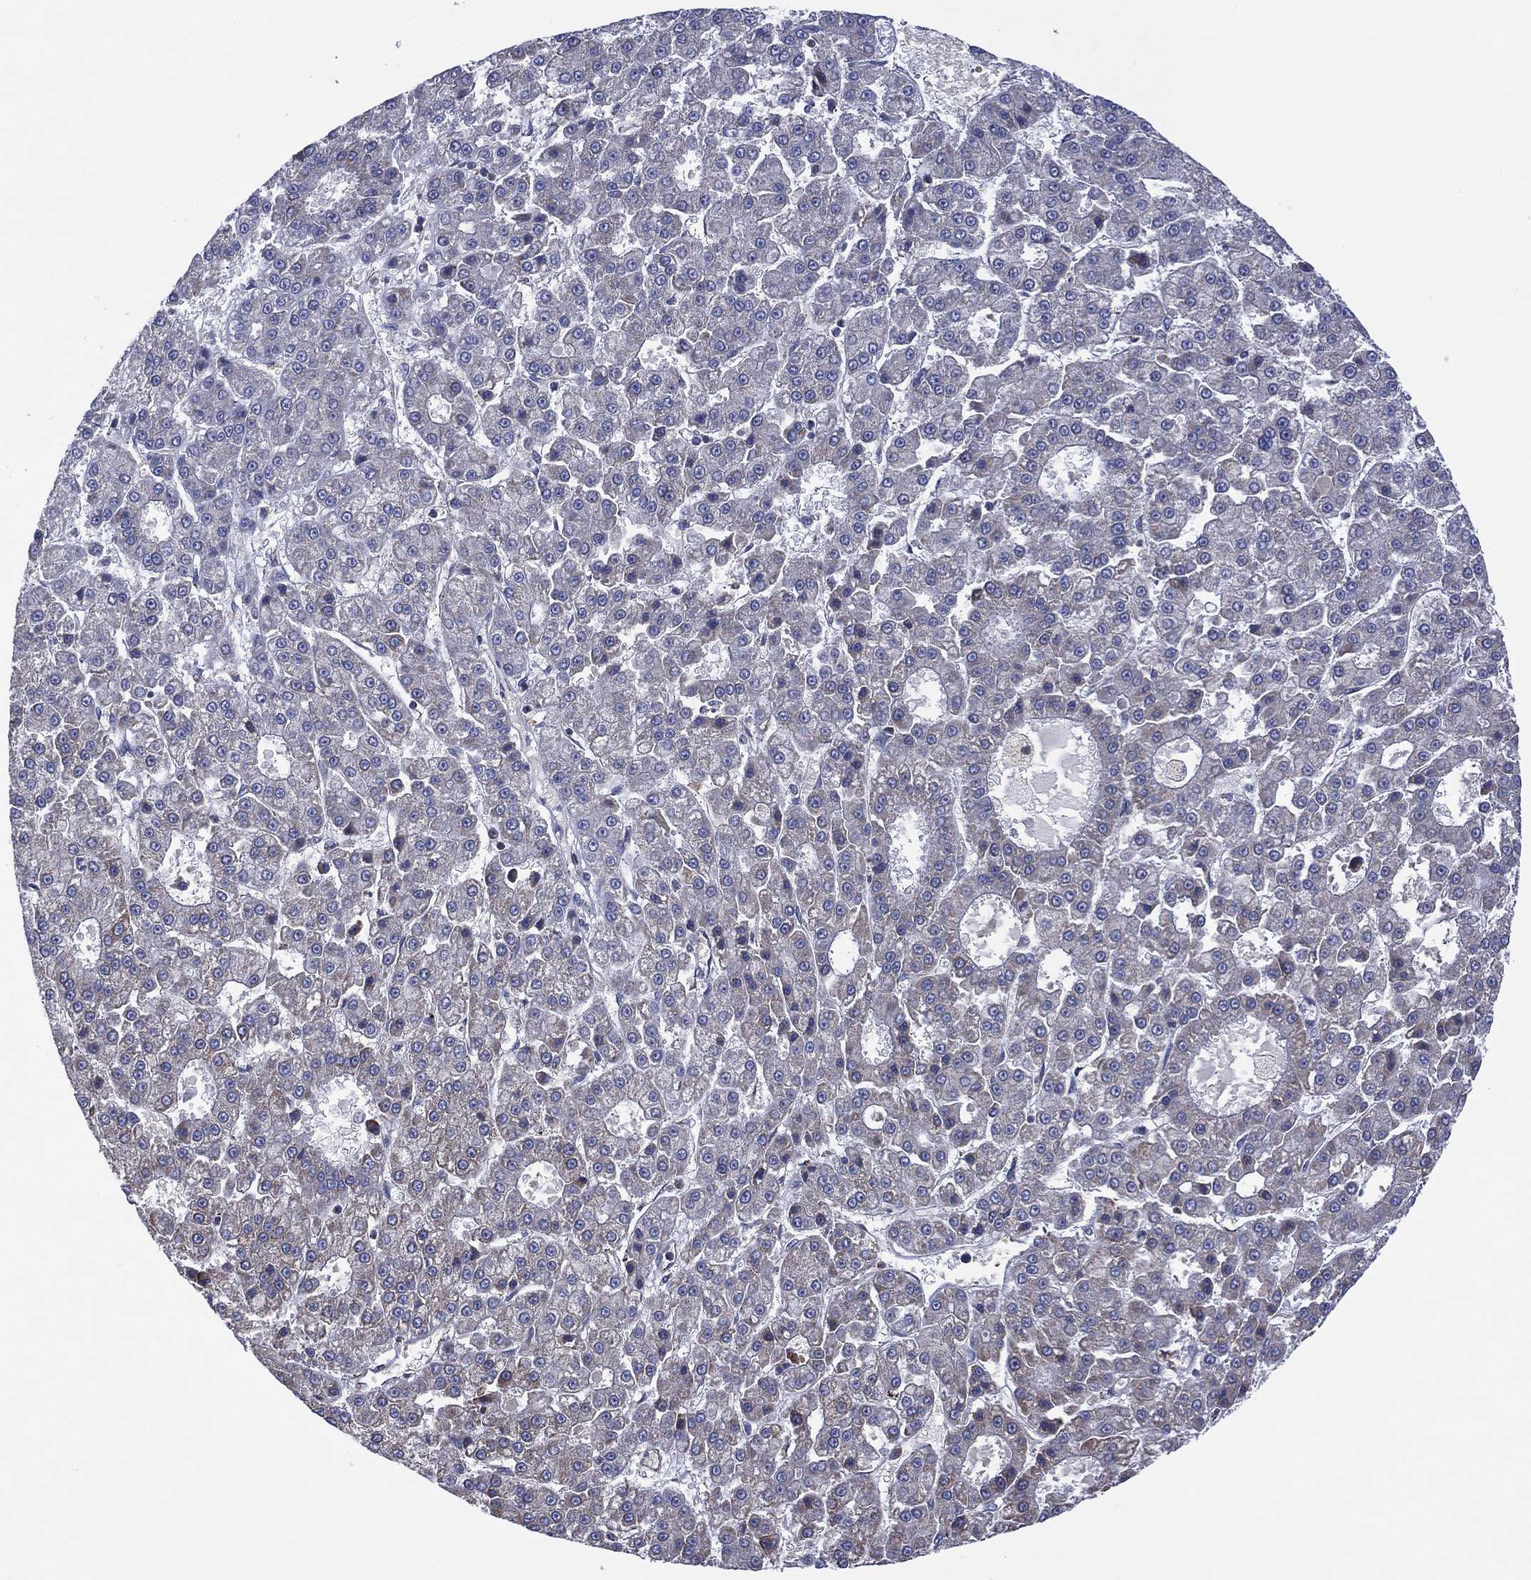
{"staining": {"intensity": "negative", "quantity": "none", "location": "none"}, "tissue": "liver cancer", "cell_type": "Tumor cells", "image_type": "cancer", "snomed": [{"axis": "morphology", "description": "Carcinoma, Hepatocellular, NOS"}, {"axis": "topography", "description": "Liver"}], "caption": "IHC of human liver cancer (hepatocellular carcinoma) demonstrates no positivity in tumor cells.", "gene": "PIDD1", "patient": {"sex": "male", "age": 70}}